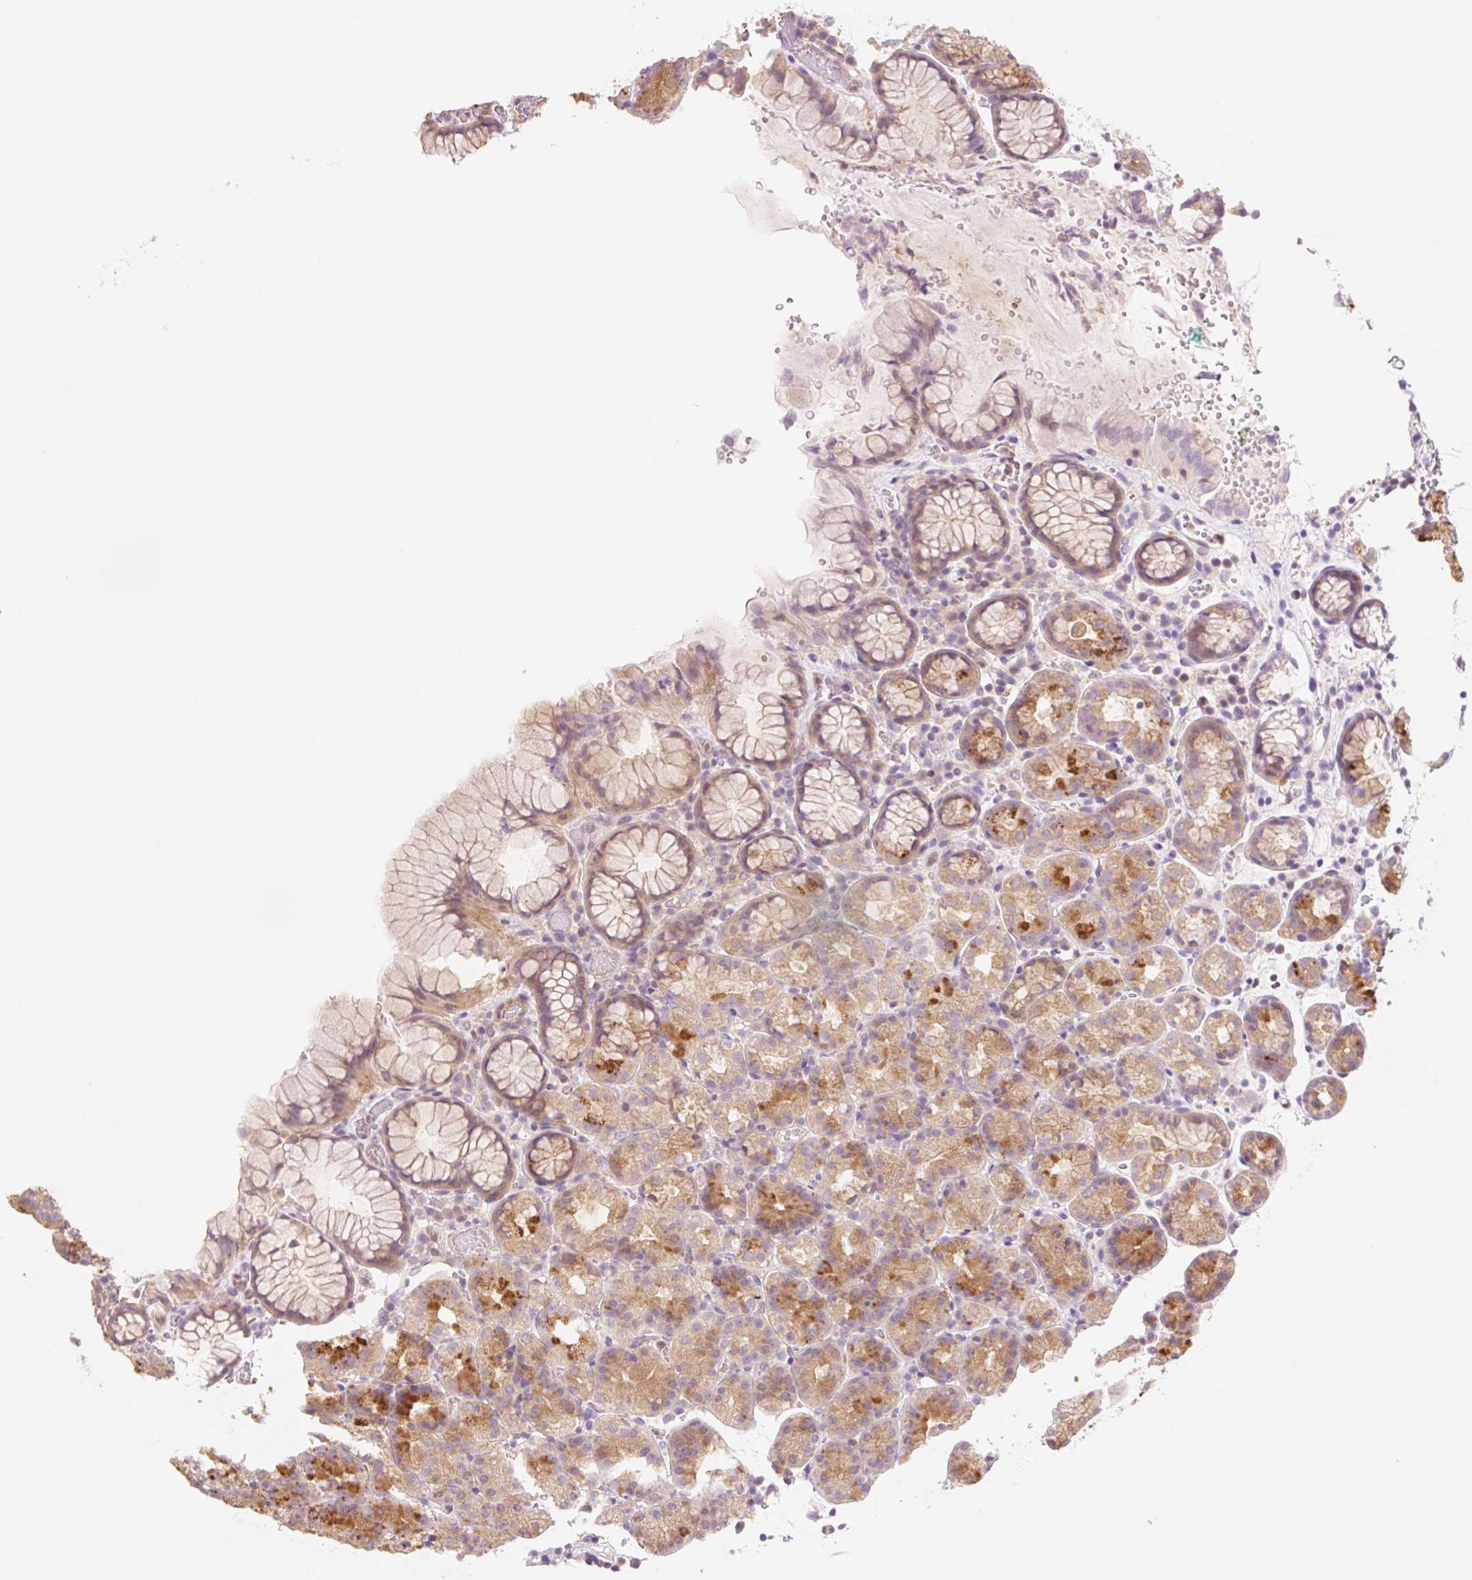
{"staining": {"intensity": "moderate", "quantity": "<25%", "location": "cytoplasmic/membranous"}, "tissue": "stomach", "cell_type": "Glandular cells", "image_type": "normal", "snomed": [{"axis": "morphology", "description": "Normal tissue, NOS"}, {"axis": "topography", "description": "Stomach, upper"}], "caption": "This micrograph shows benign stomach stained with IHC to label a protein in brown. The cytoplasmic/membranous of glandular cells show moderate positivity for the protein. Nuclei are counter-stained blue.", "gene": "HEBP1", "patient": {"sex": "female", "age": 81}}